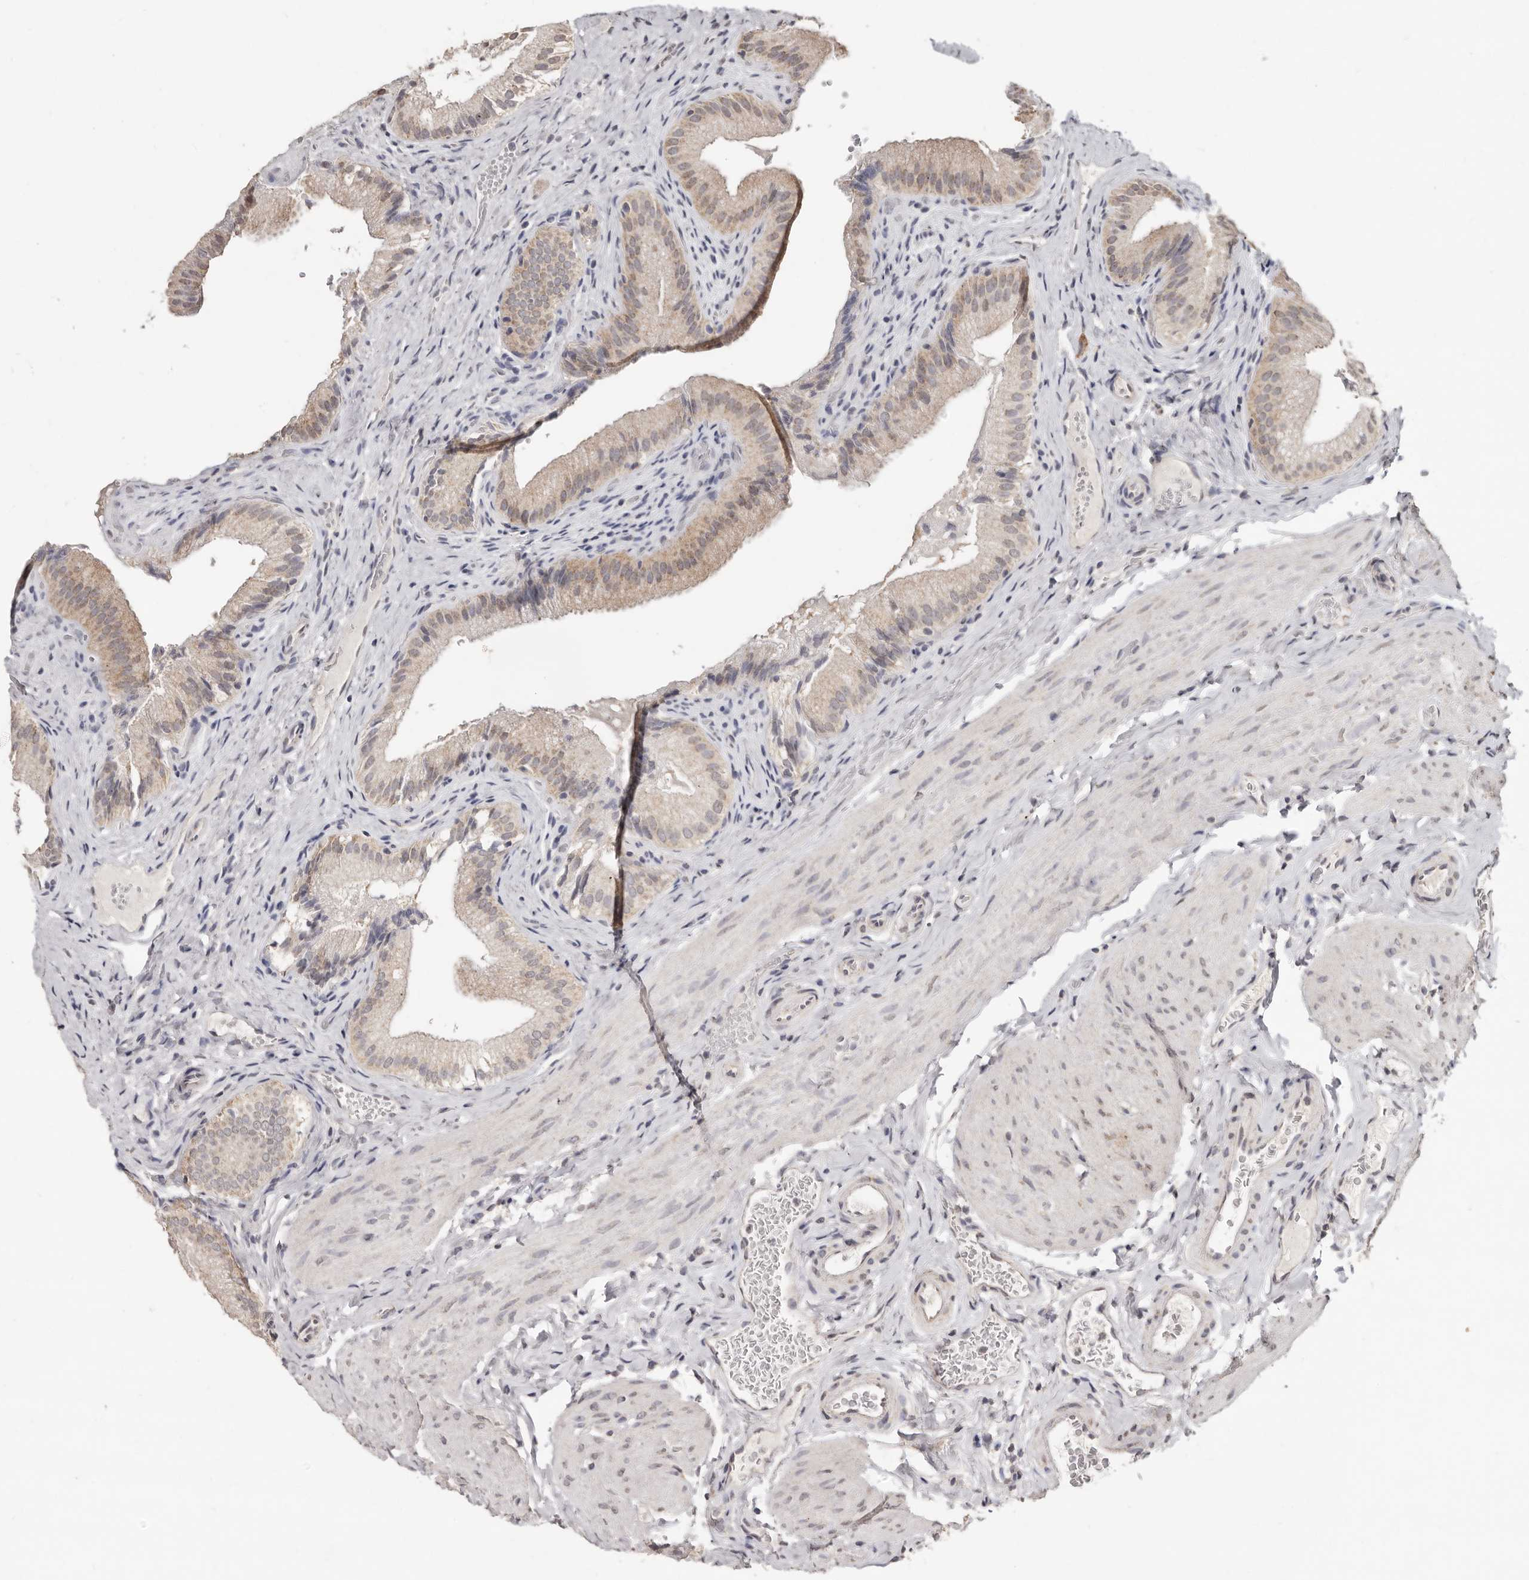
{"staining": {"intensity": "weak", "quantity": ">75%", "location": "cytoplasmic/membranous,nuclear"}, "tissue": "gallbladder", "cell_type": "Glandular cells", "image_type": "normal", "snomed": [{"axis": "morphology", "description": "Normal tissue, NOS"}, {"axis": "topography", "description": "Gallbladder"}], "caption": "Gallbladder stained with a protein marker exhibits weak staining in glandular cells.", "gene": "LINGO2", "patient": {"sex": "female", "age": 30}}